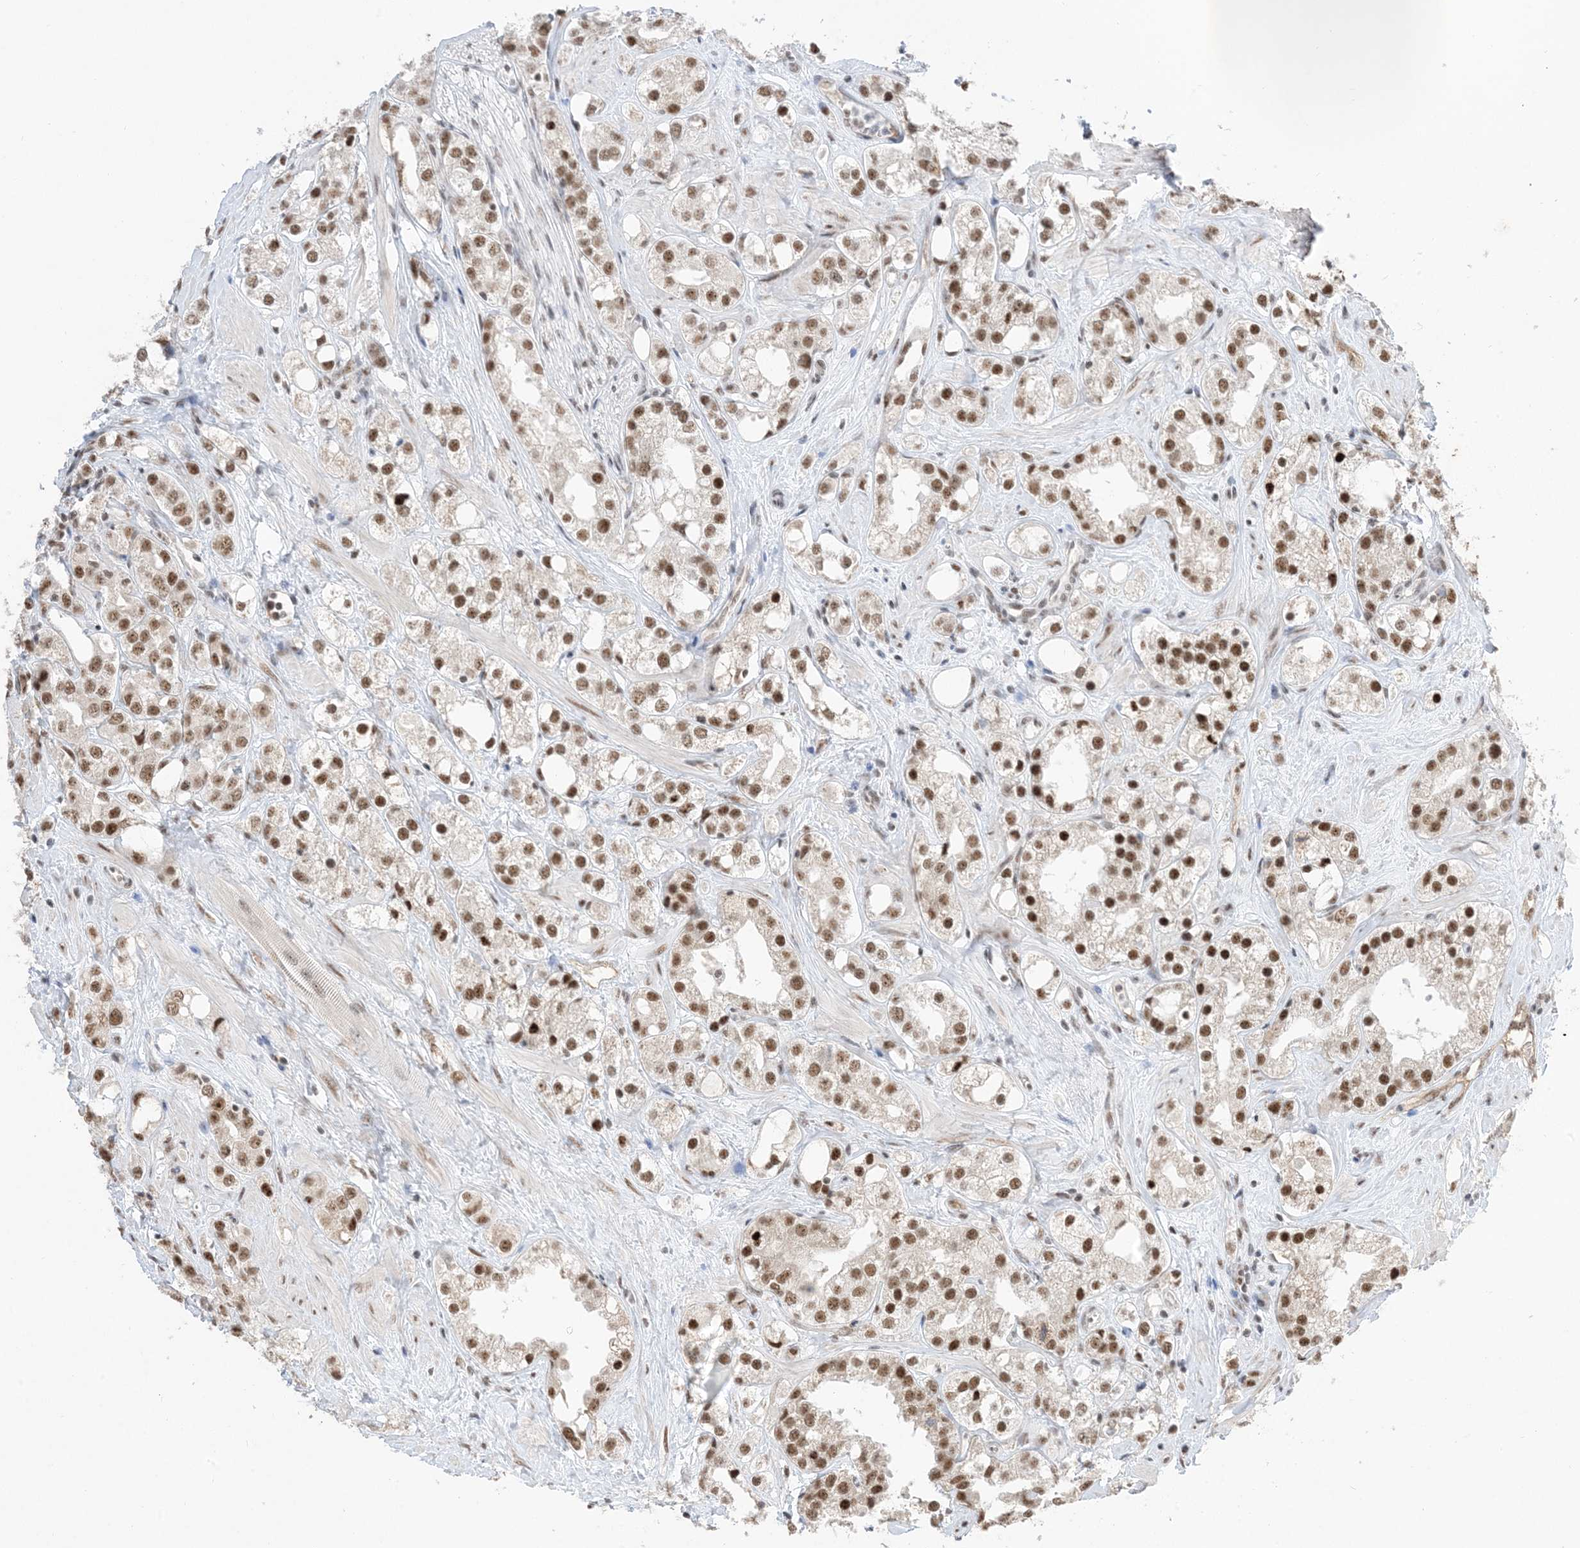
{"staining": {"intensity": "moderate", "quantity": ">75%", "location": "nuclear"}, "tissue": "prostate cancer", "cell_type": "Tumor cells", "image_type": "cancer", "snomed": [{"axis": "morphology", "description": "Adenocarcinoma, NOS"}, {"axis": "topography", "description": "Prostate"}], "caption": "Moderate nuclear protein positivity is present in approximately >75% of tumor cells in prostate adenocarcinoma. (DAB (3,3'-diaminobenzidine) = brown stain, brightfield microscopy at high magnification).", "gene": "SF3A3", "patient": {"sex": "male", "age": 79}}